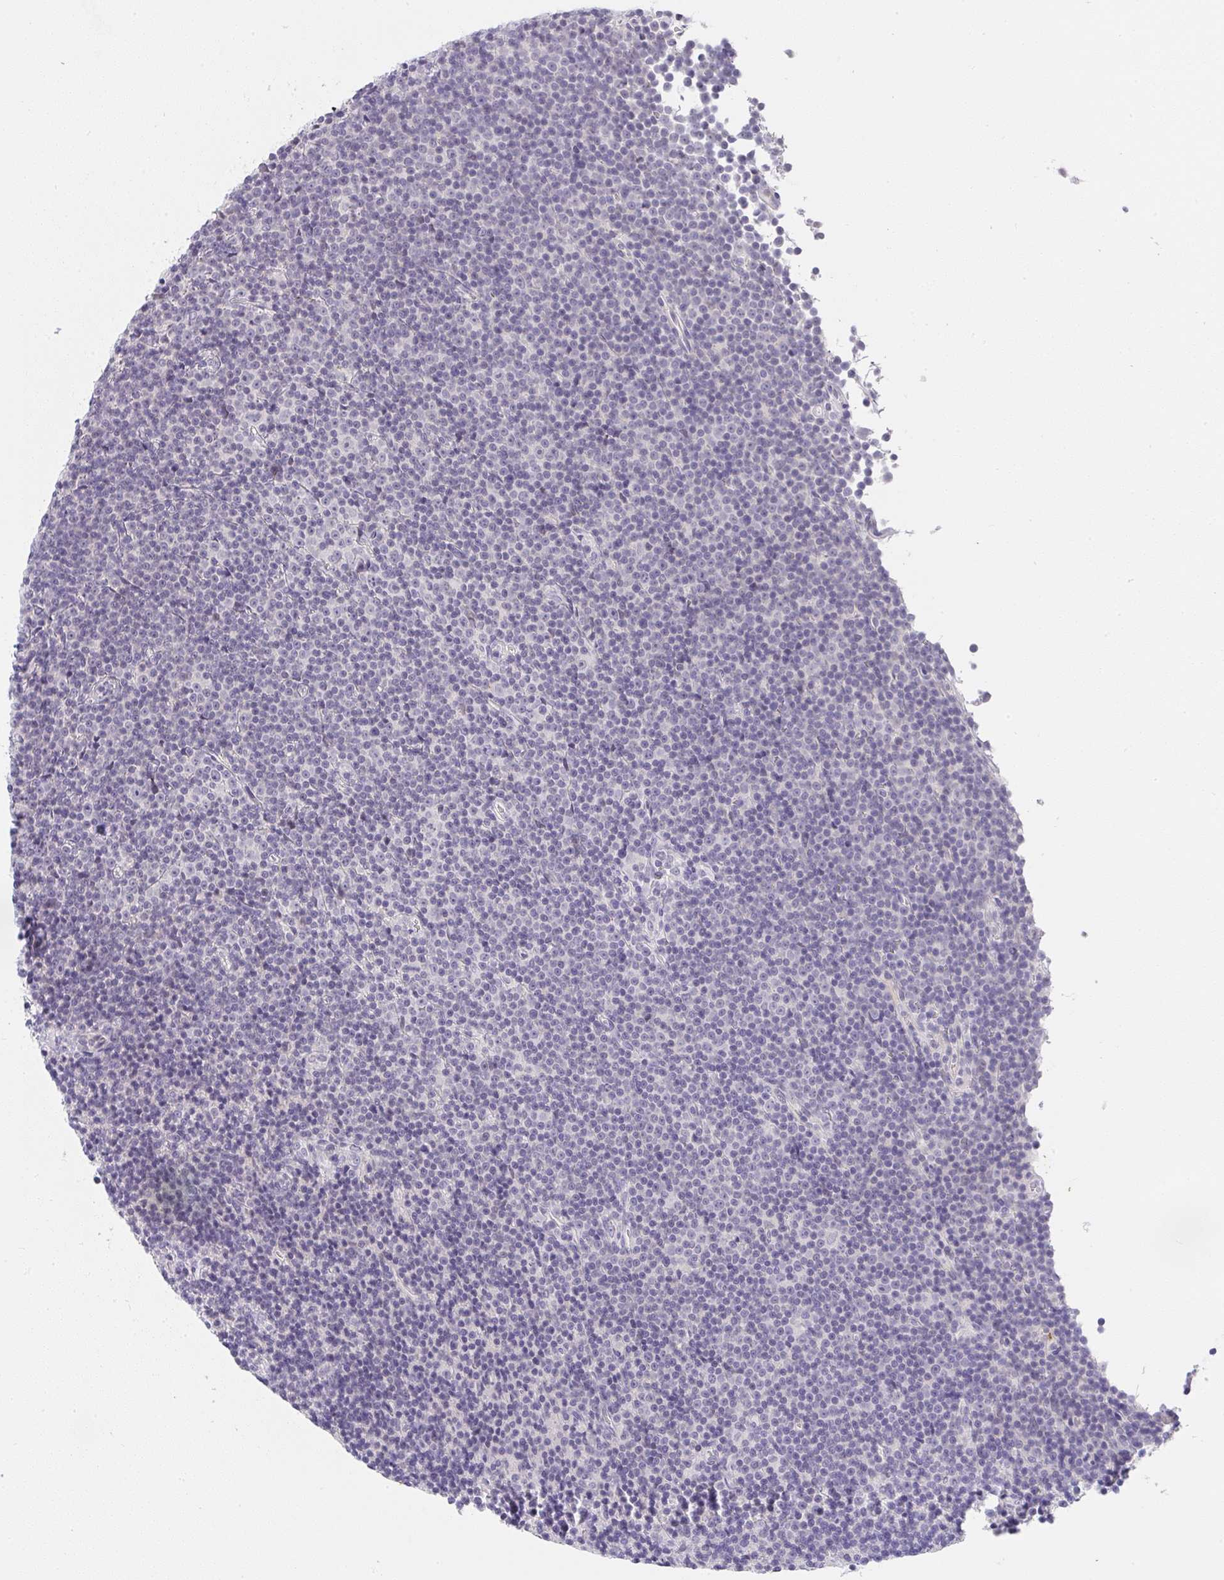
{"staining": {"intensity": "negative", "quantity": "none", "location": "none"}, "tissue": "lymphoma", "cell_type": "Tumor cells", "image_type": "cancer", "snomed": [{"axis": "morphology", "description": "Malignant lymphoma, non-Hodgkin's type, Low grade"}, {"axis": "topography", "description": "Lymph node"}], "caption": "This is an immunohistochemistry (IHC) micrograph of lymphoma. There is no expression in tumor cells.", "gene": "CACNA1S", "patient": {"sex": "female", "age": 67}}